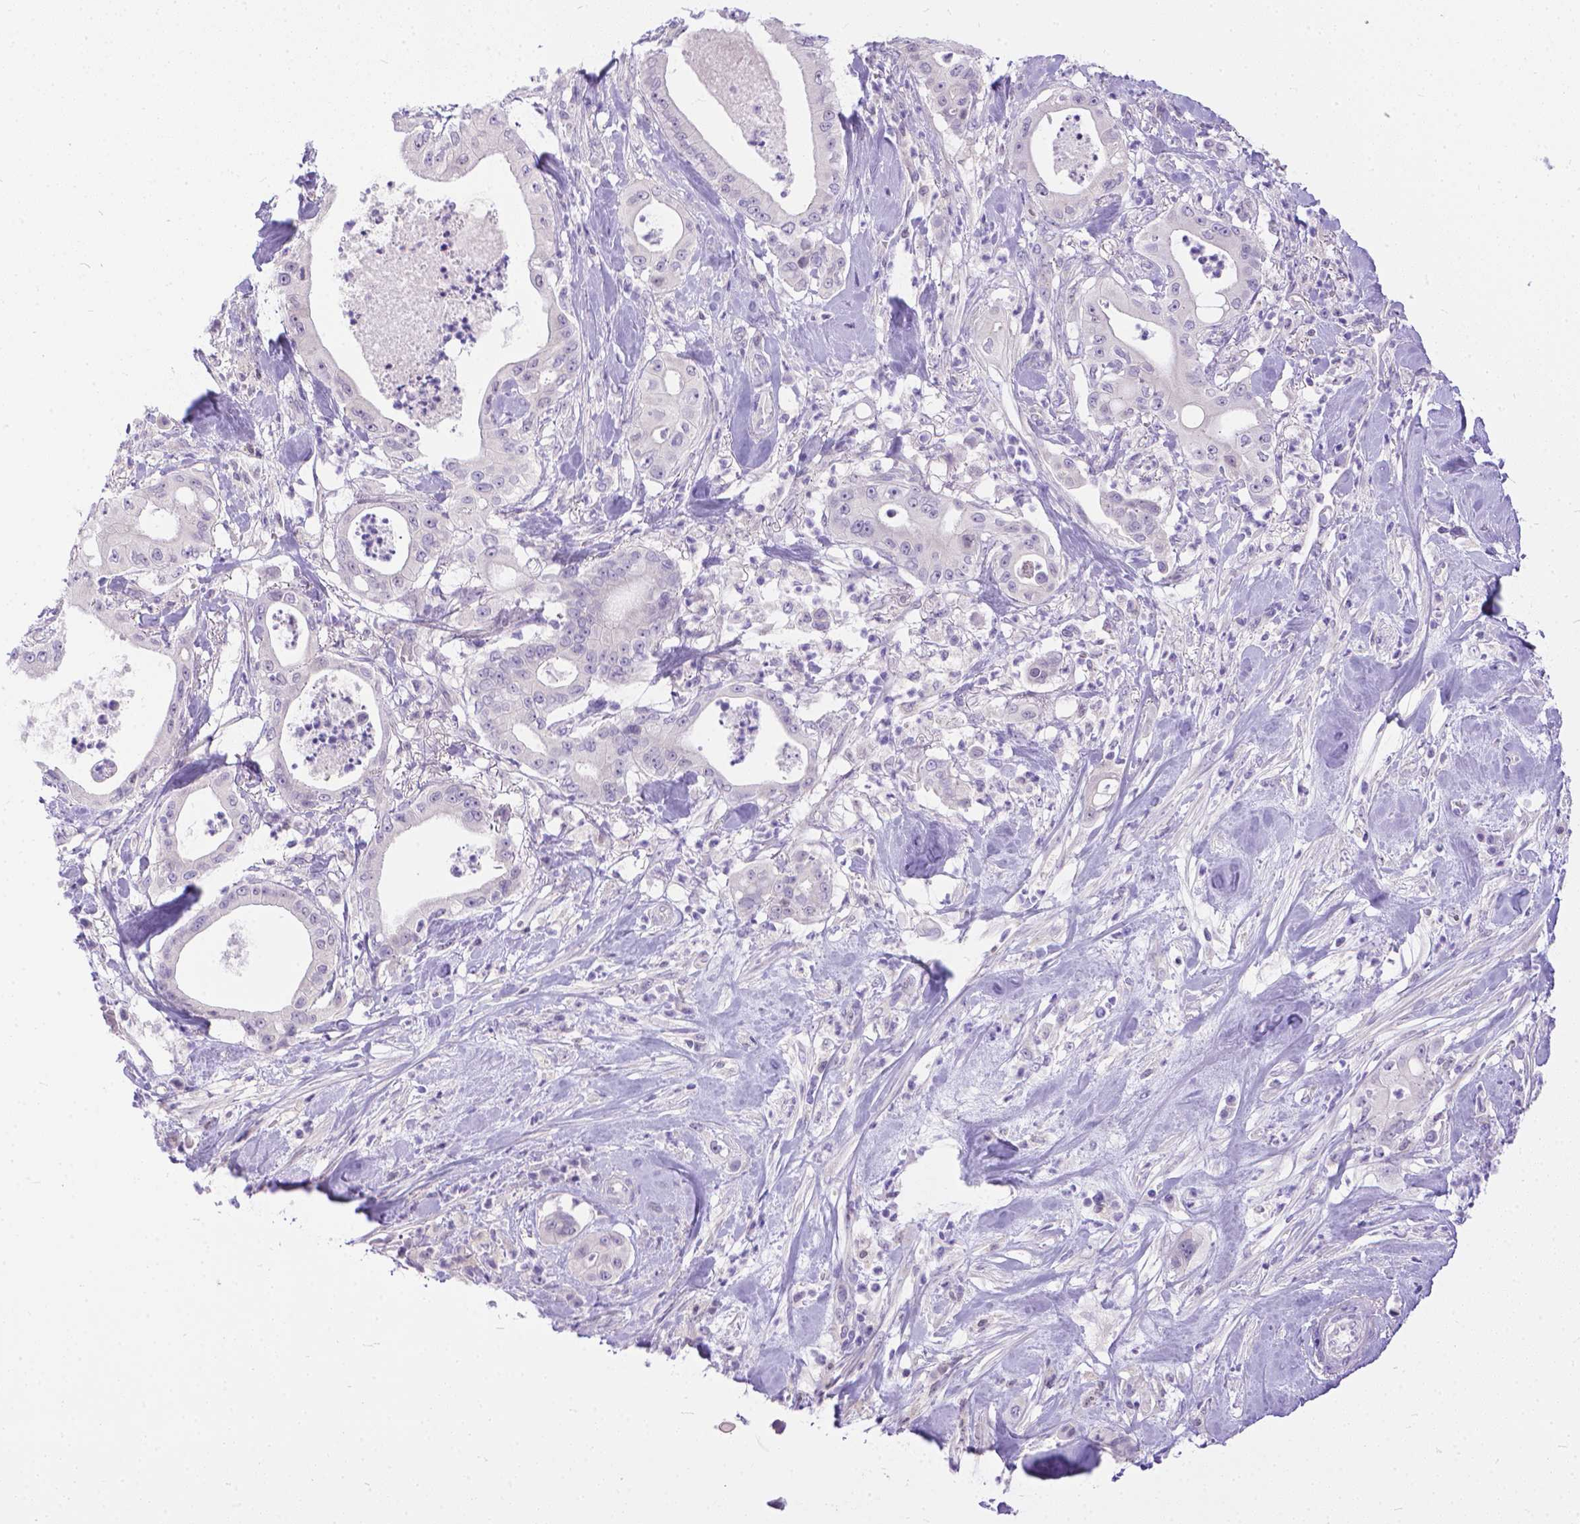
{"staining": {"intensity": "negative", "quantity": "none", "location": "none"}, "tissue": "pancreatic cancer", "cell_type": "Tumor cells", "image_type": "cancer", "snomed": [{"axis": "morphology", "description": "Adenocarcinoma, NOS"}, {"axis": "topography", "description": "Pancreas"}], "caption": "Immunohistochemistry histopathology image of neoplastic tissue: human pancreatic cancer (adenocarcinoma) stained with DAB exhibits no significant protein expression in tumor cells.", "gene": "TTLL6", "patient": {"sex": "male", "age": 71}}